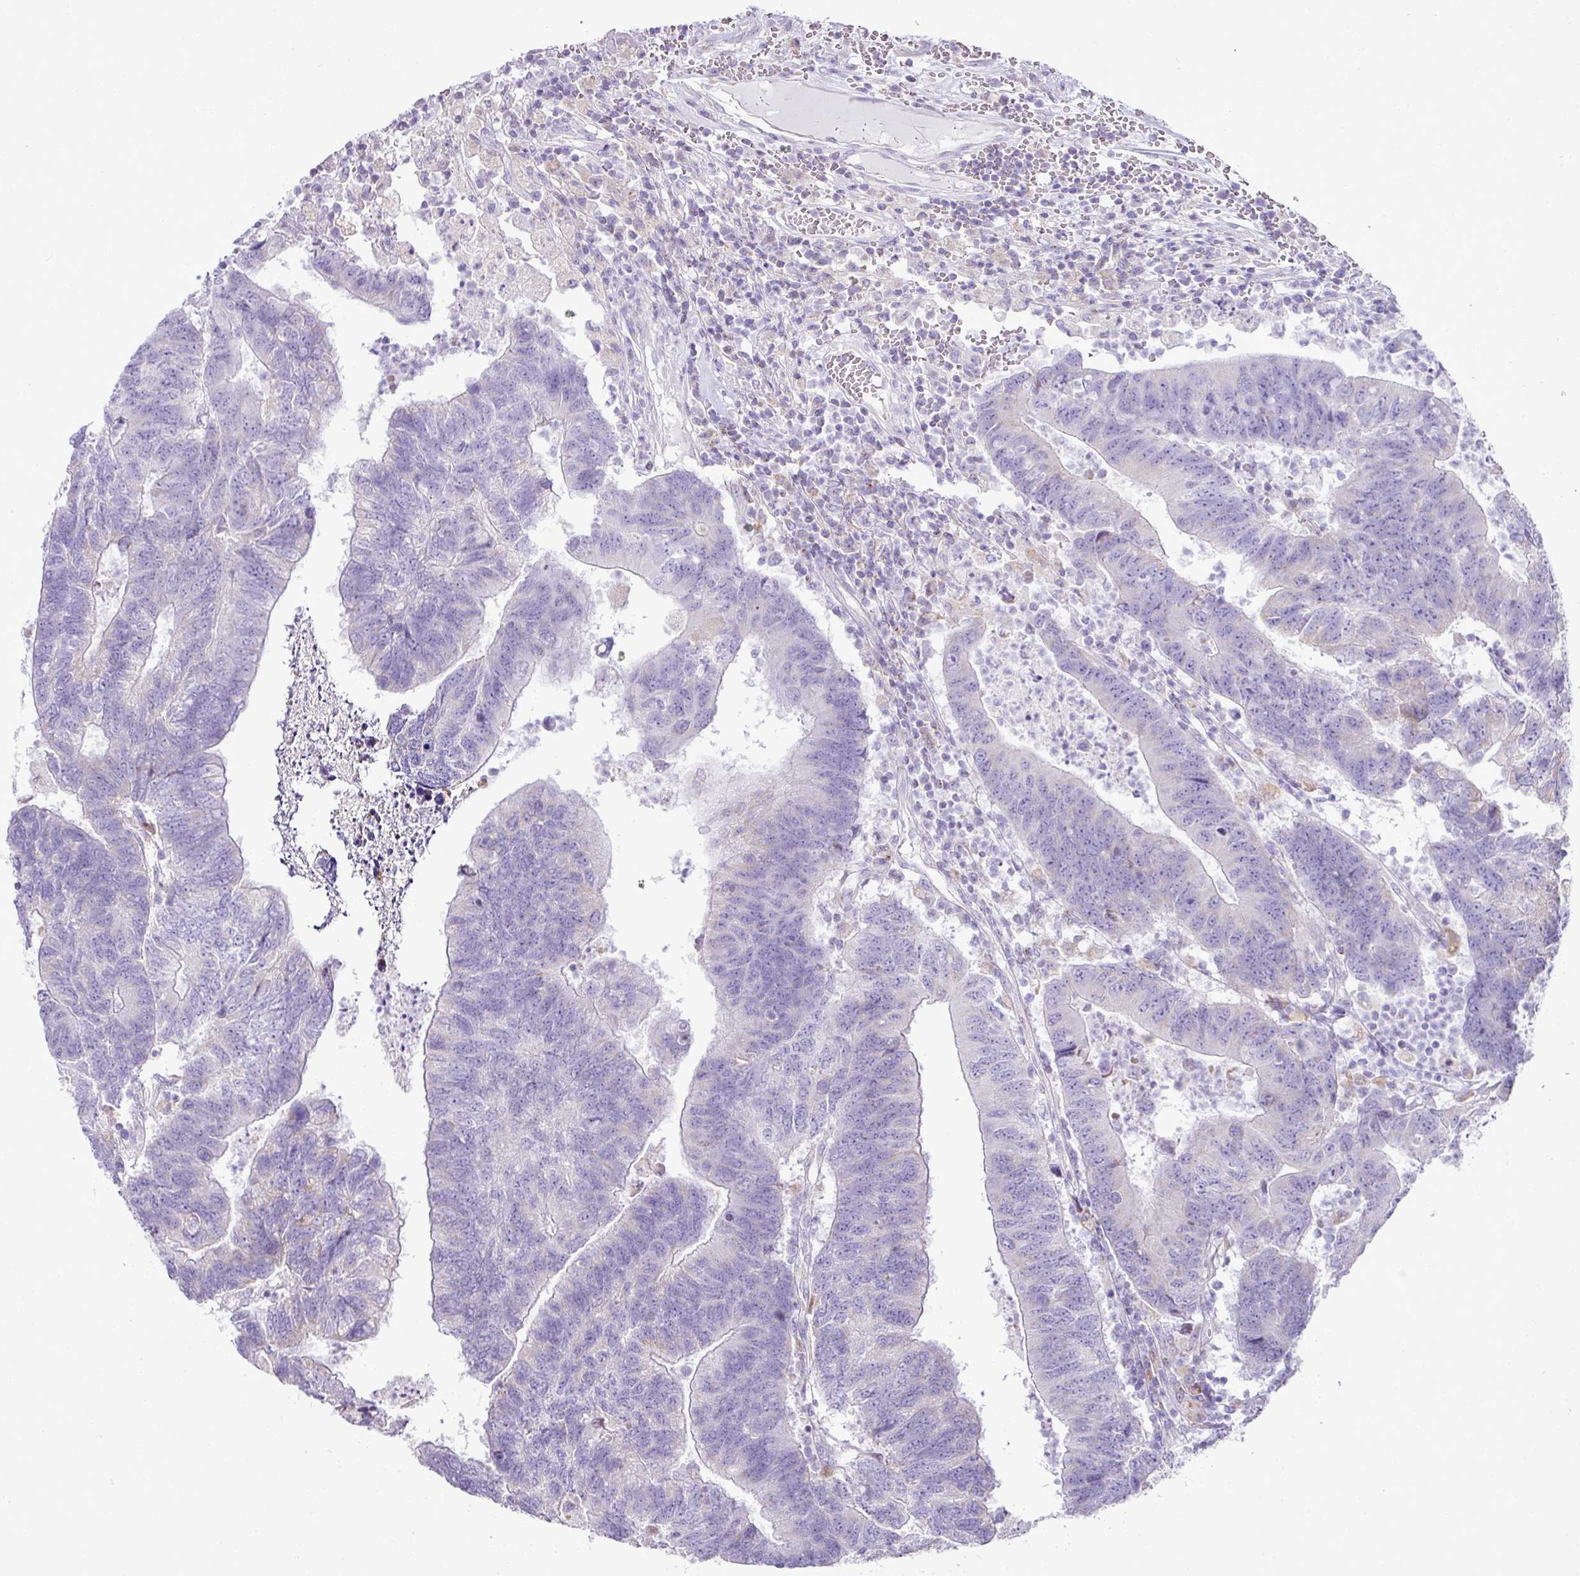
{"staining": {"intensity": "weak", "quantity": "<25%", "location": "cytoplasmic/membranous"}, "tissue": "colorectal cancer", "cell_type": "Tumor cells", "image_type": "cancer", "snomed": [{"axis": "morphology", "description": "Adenocarcinoma, NOS"}, {"axis": "topography", "description": "Colon"}], "caption": "IHC photomicrograph of neoplastic tissue: colorectal adenocarcinoma stained with DAB (3,3'-diaminobenzidine) displays no significant protein expression in tumor cells. The staining is performed using DAB brown chromogen with nuclei counter-stained in using hematoxylin.", "gene": "PGAP4", "patient": {"sex": "female", "age": 48}}